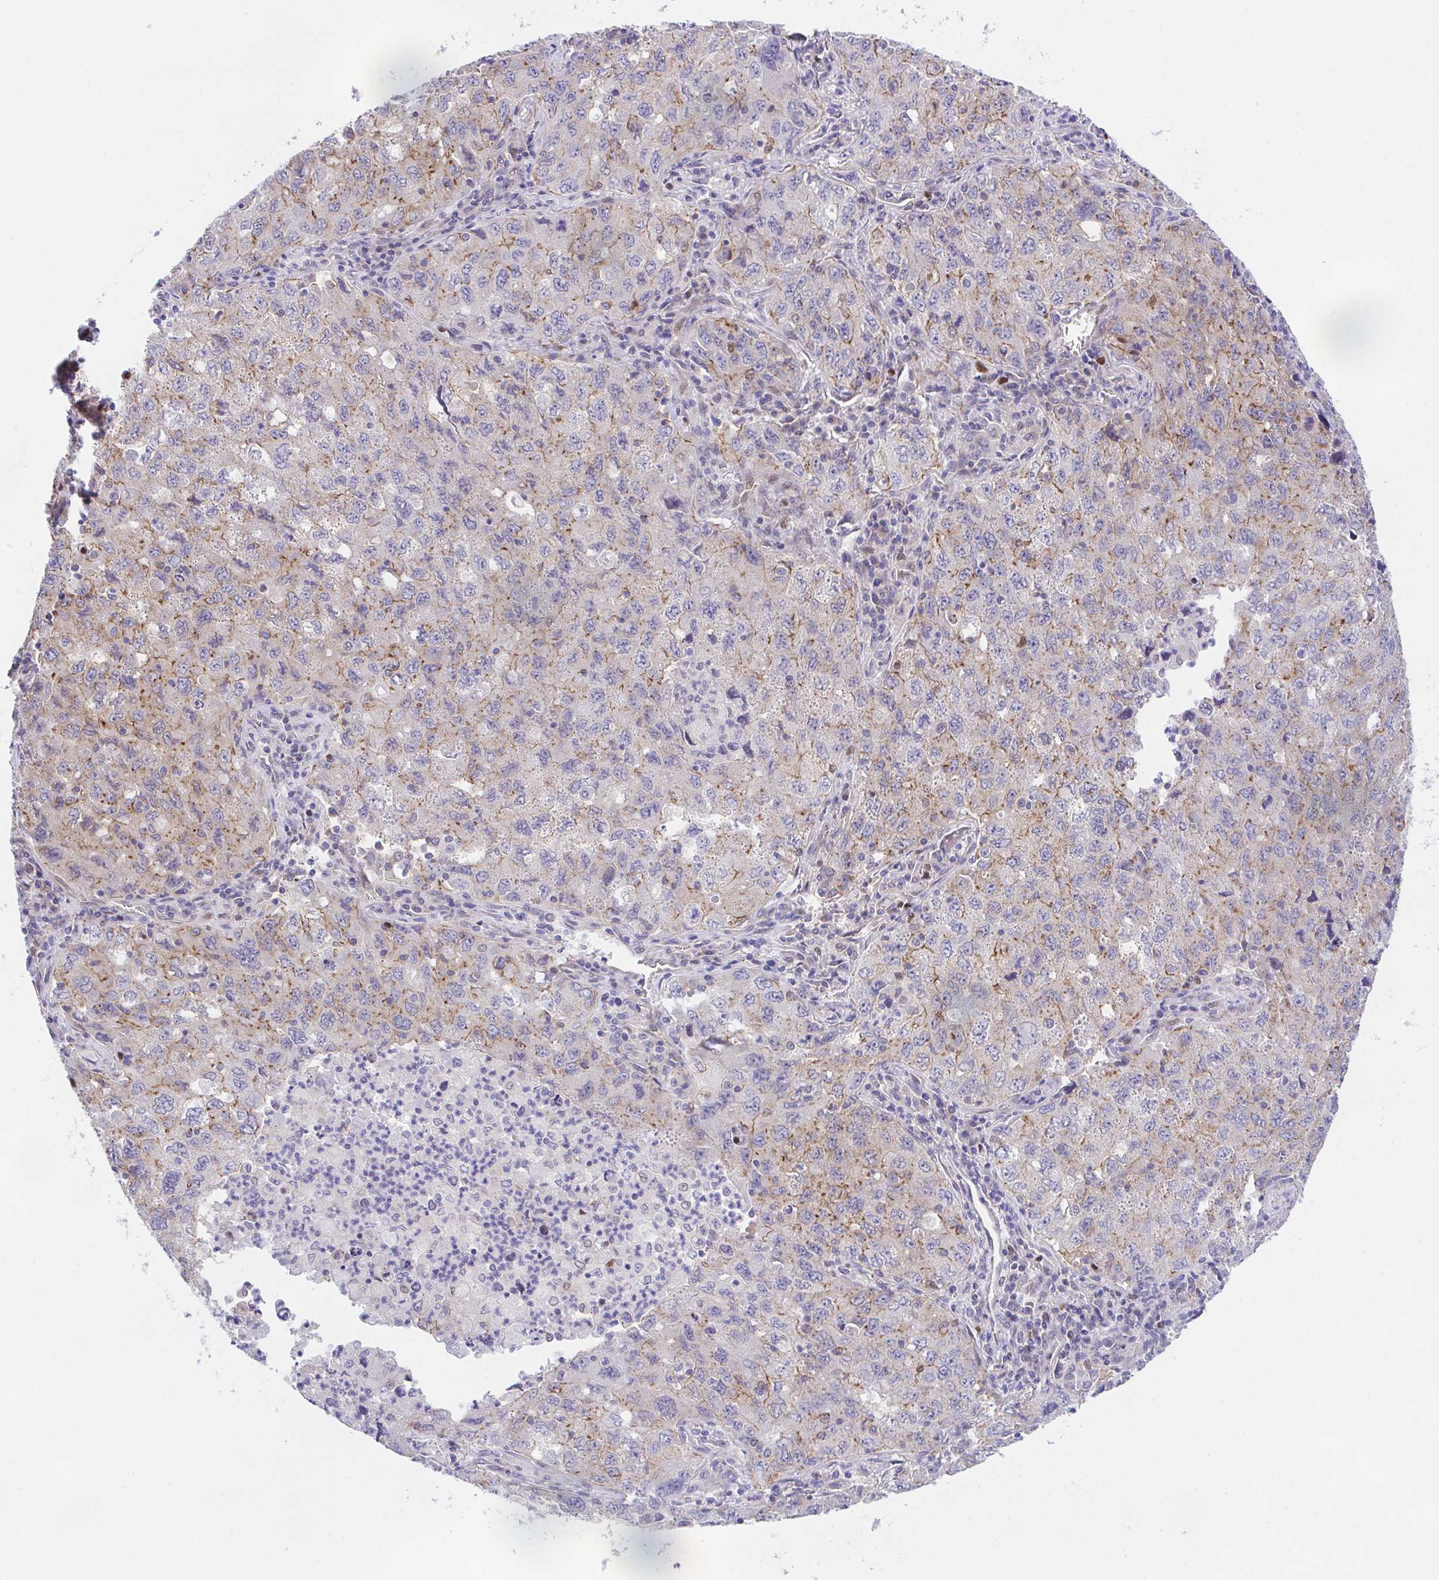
{"staining": {"intensity": "moderate", "quantity": "<25%", "location": "cytoplasmic/membranous"}, "tissue": "lung cancer", "cell_type": "Tumor cells", "image_type": "cancer", "snomed": [{"axis": "morphology", "description": "Adenocarcinoma, NOS"}, {"axis": "topography", "description": "Lung"}], "caption": "Moderate cytoplasmic/membranous protein positivity is seen in approximately <25% of tumor cells in adenocarcinoma (lung).", "gene": "ZBED3", "patient": {"sex": "female", "age": 57}}